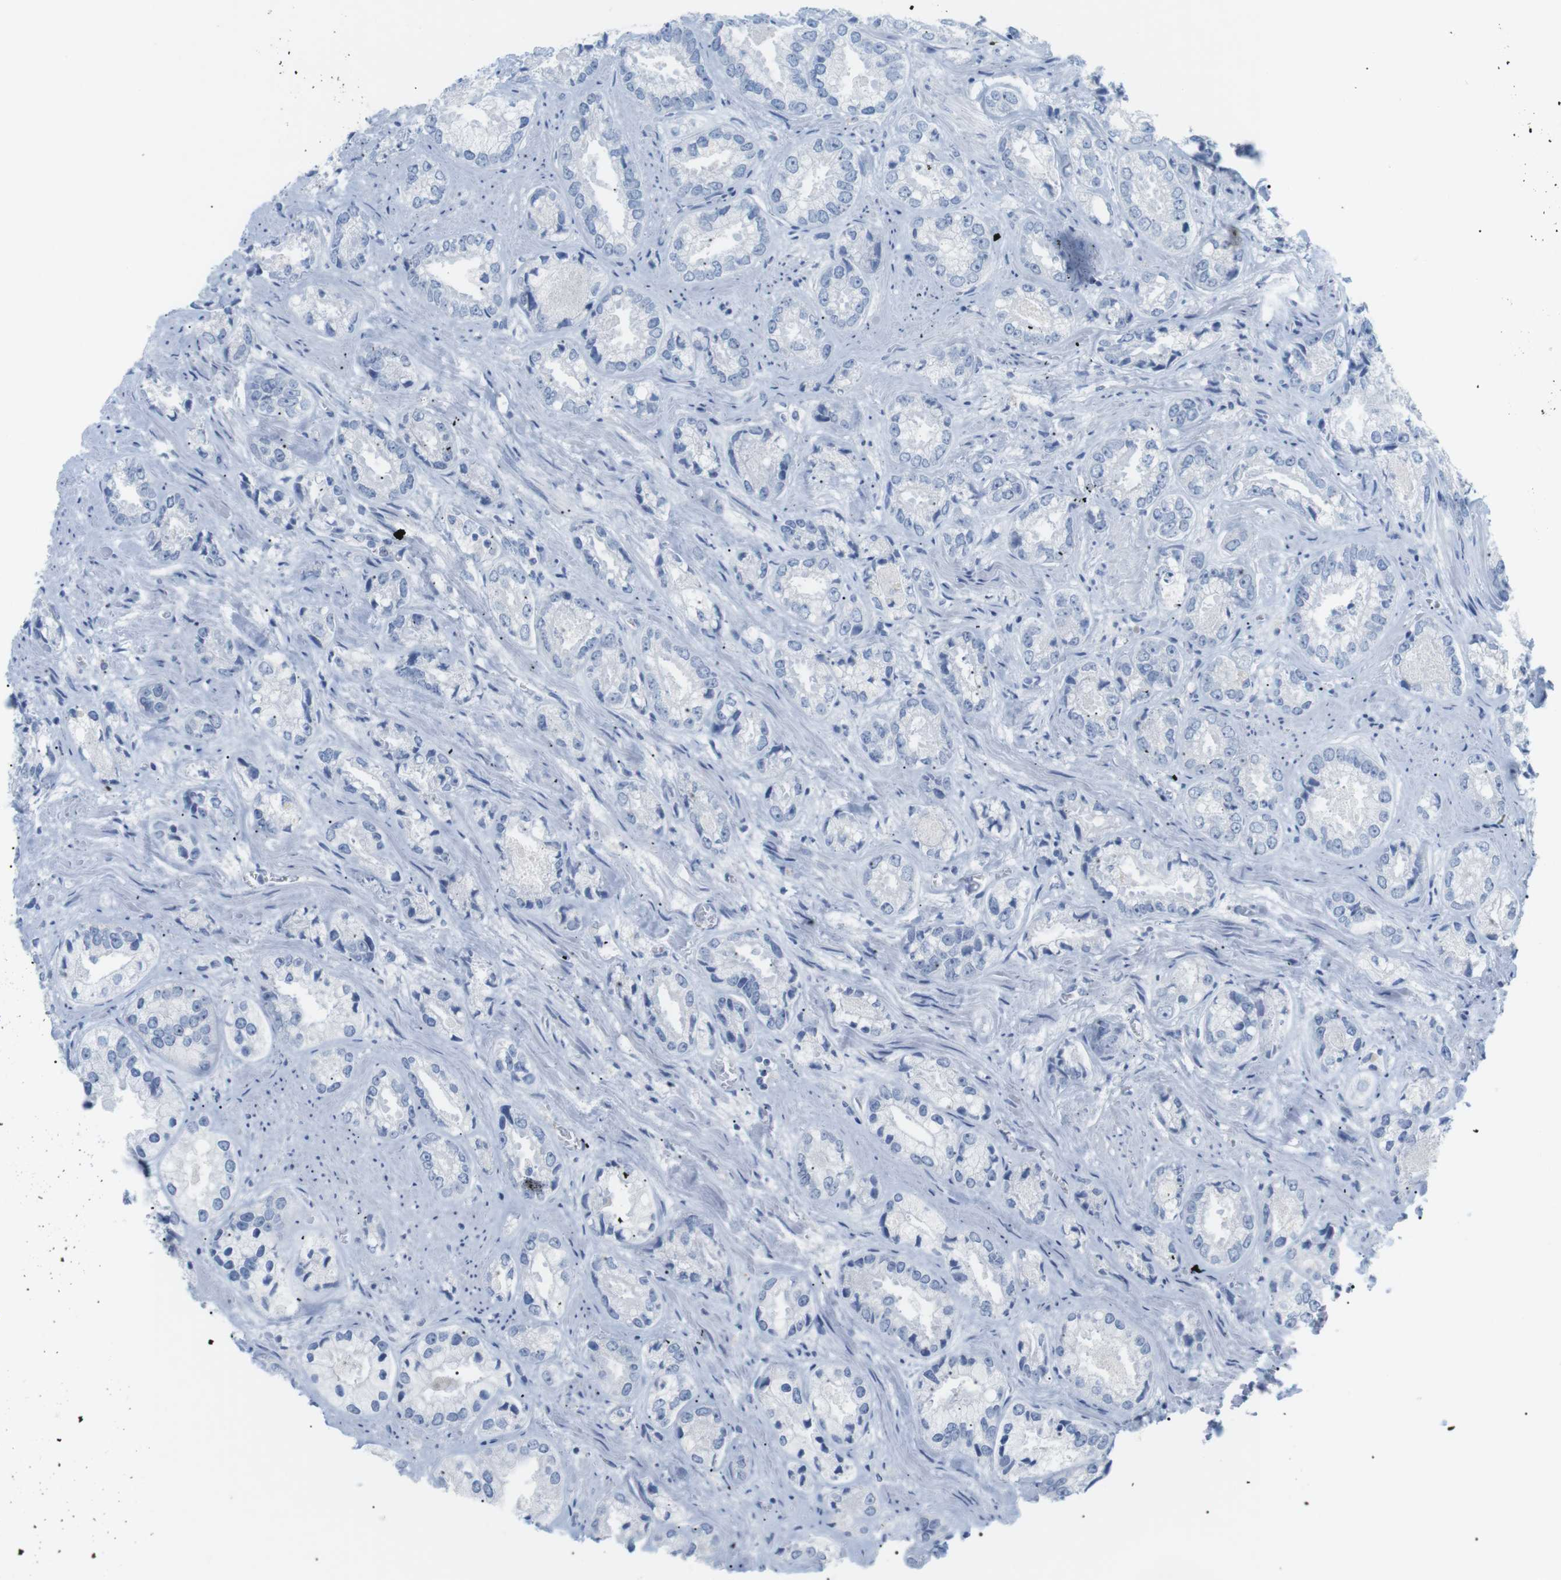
{"staining": {"intensity": "negative", "quantity": "none", "location": "none"}, "tissue": "prostate cancer", "cell_type": "Tumor cells", "image_type": "cancer", "snomed": [{"axis": "morphology", "description": "Adenocarcinoma, High grade"}, {"axis": "topography", "description": "Prostate"}], "caption": "Immunohistochemistry micrograph of human prostate high-grade adenocarcinoma stained for a protein (brown), which exhibits no positivity in tumor cells.", "gene": "HBG2", "patient": {"sex": "male", "age": 61}}